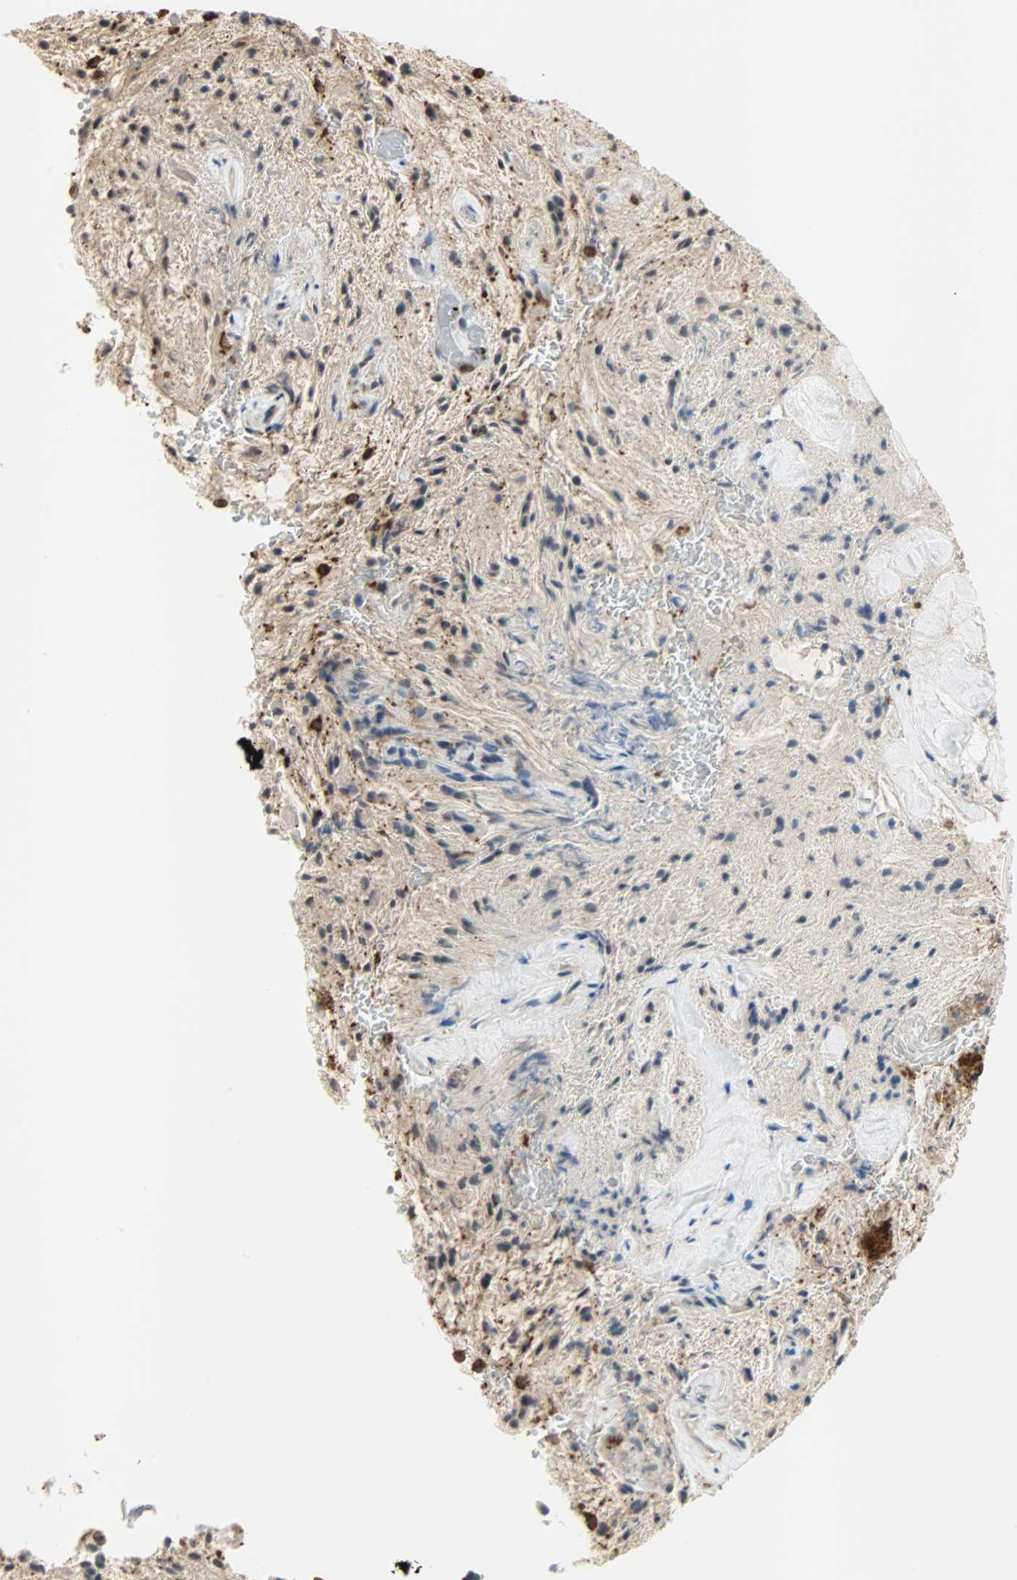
{"staining": {"intensity": "strong", "quantity": "25%-75%", "location": "cytoplasmic/membranous"}, "tissue": "glioma", "cell_type": "Tumor cells", "image_type": "cancer", "snomed": [{"axis": "morphology", "description": "Glioma, malignant, NOS"}, {"axis": "topography", "description": "Cerebellum"}], "caption": "This histopathology image displays immunohistochemistry staining of human glioma (malignant), with high strong cytoplasmic/membranous staining in approximately 25%-75% of tumor cells.", "gene": "SKAP2", "patient": {"sex": "female", "age": 10}}